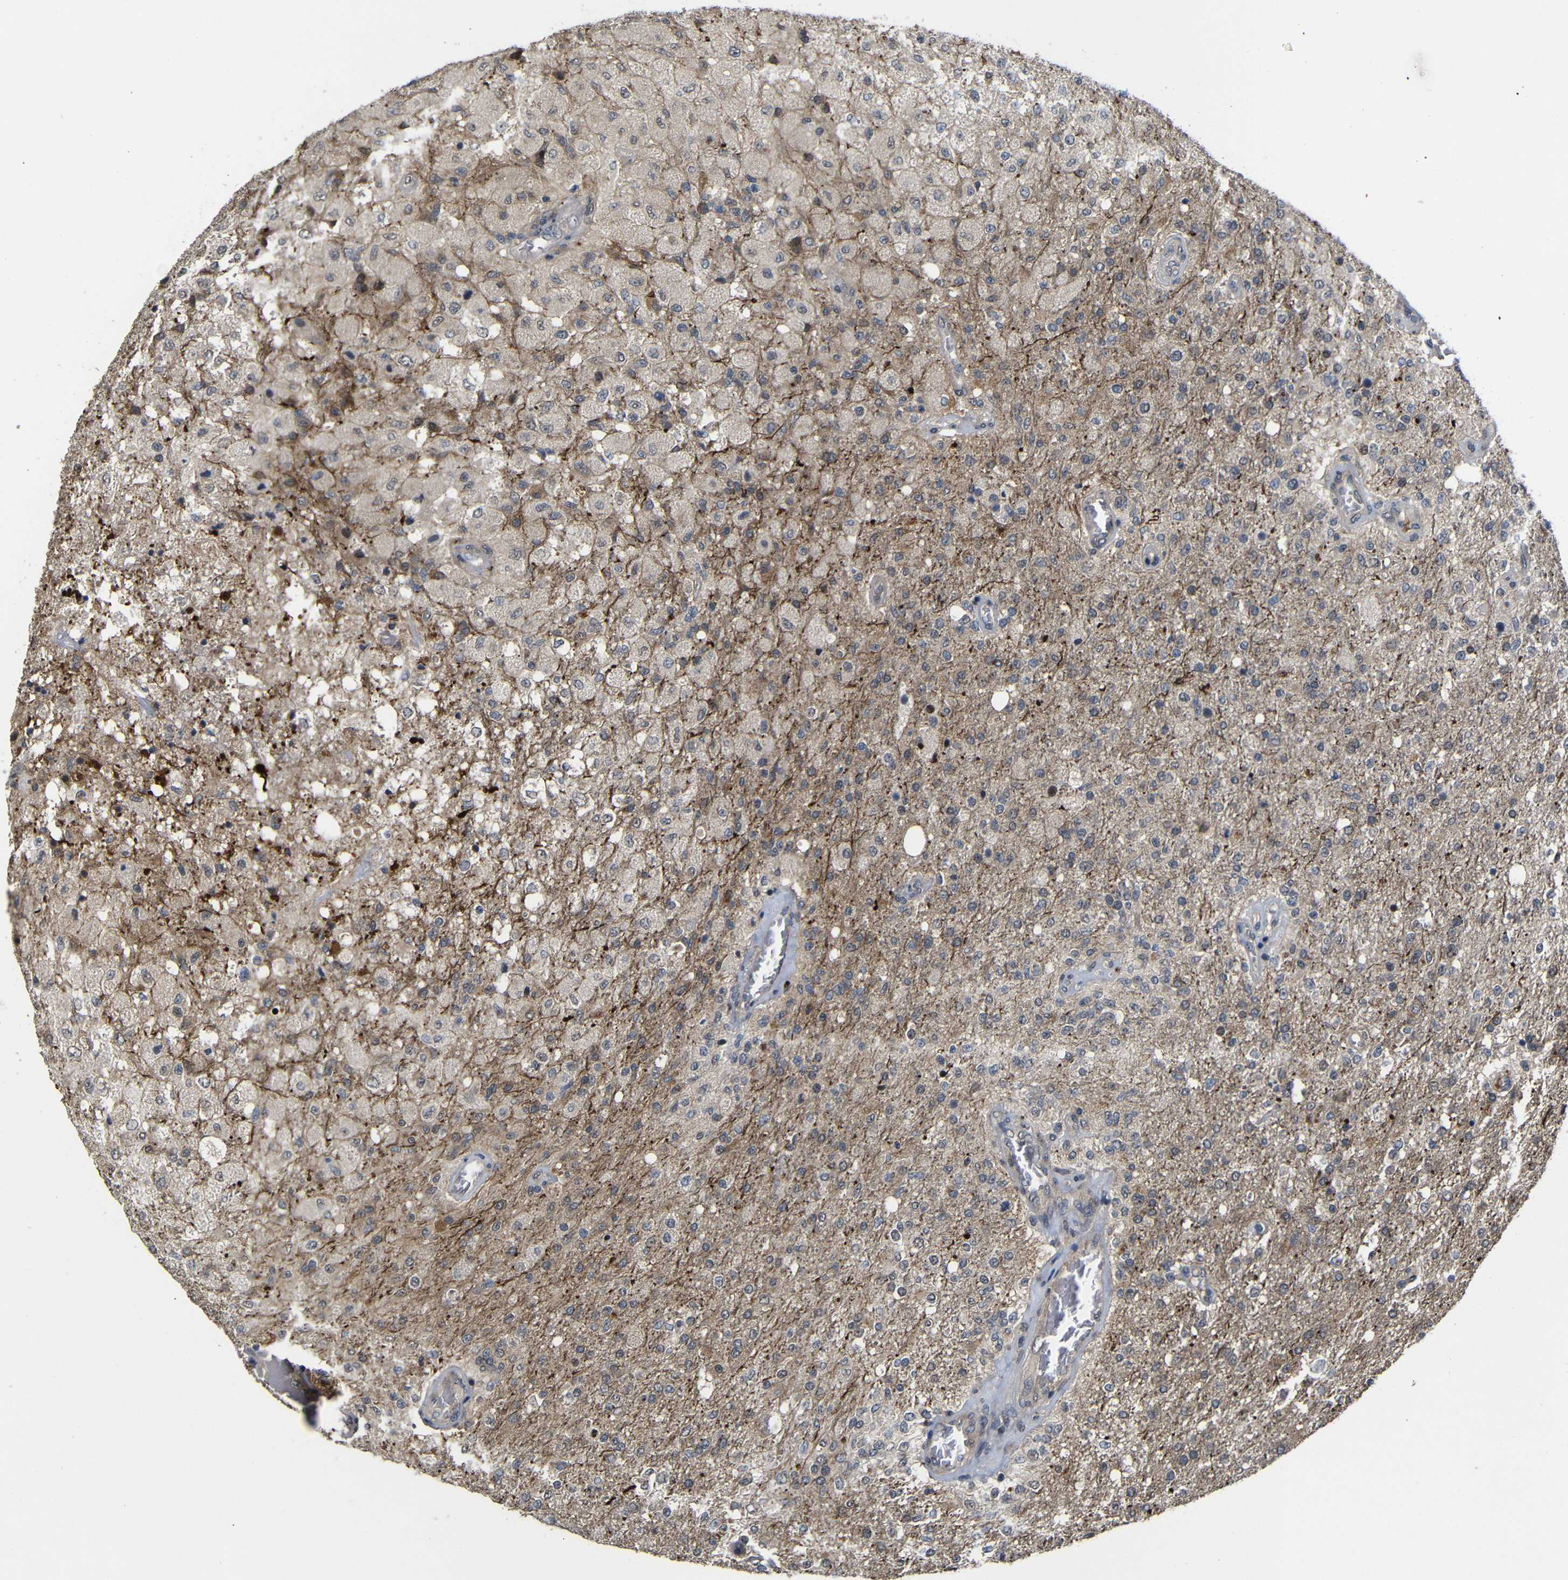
{"staining": {"intensity": "negative", "quantity": "none", "location": "none"}, "tissue": "glioma", "cell_type": "Tumor cells", "image_type": "cancer", "snomed": [{"axis": "morphology", "description": "Normal tissue, NOS"}, {"axis": "morphology", "description": "Glioma, malignant, High grade"}, {"axis": "topography", "description": "Cerebral cortex"}], "caption": "IHC of high-grade glioma (malignant) reveals no positivity in tumor cells. (Brightfield microscopy of DAB (3,3'-diaminobenzidine) IHC at high magnification).", "gene": "ATG12", "patient": {"sex": "male", "age": 77}}